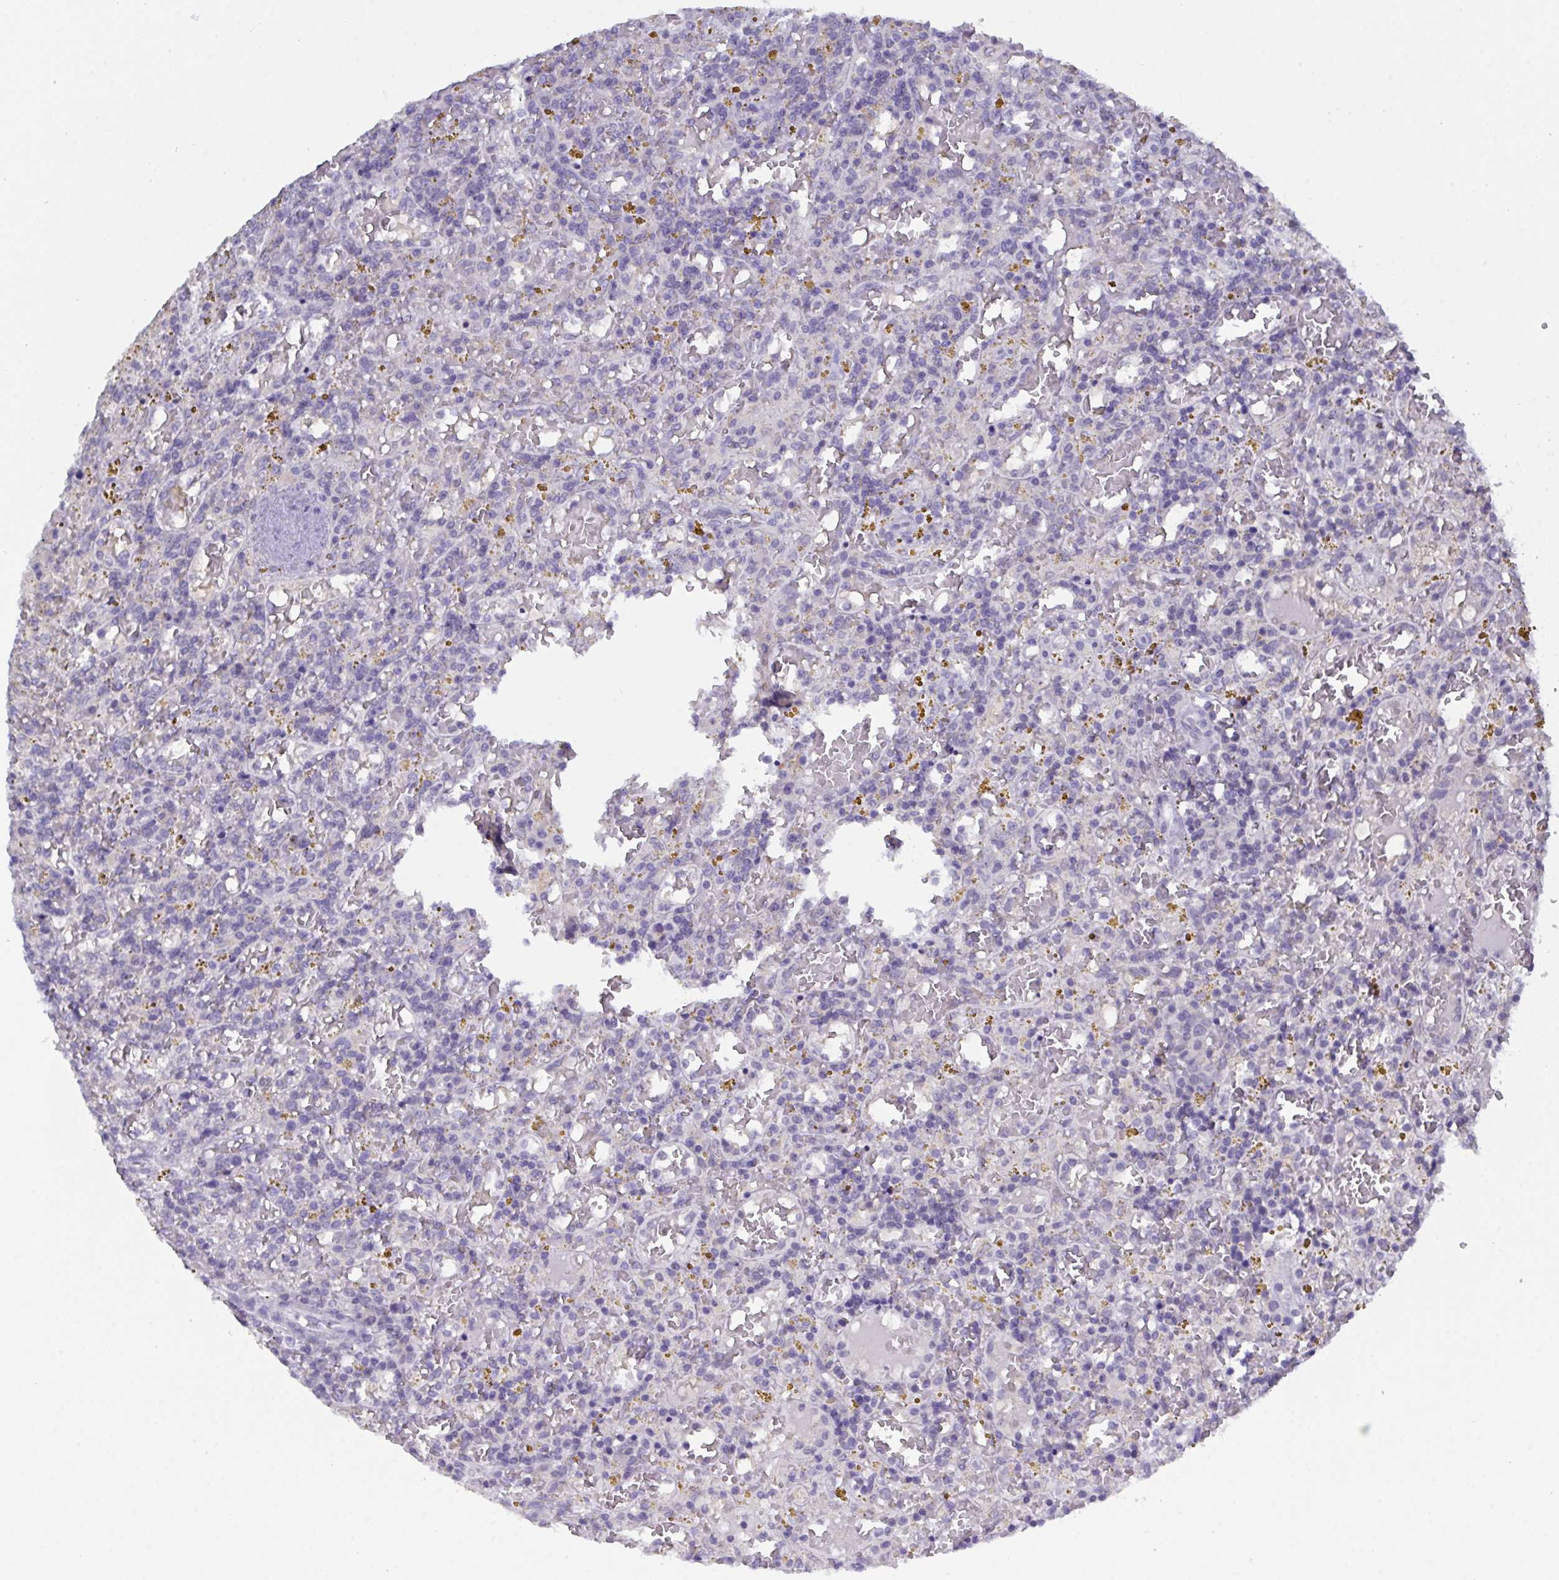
{"staining": {"intensity": "negative", "quantity": "none", "location": "none"}, "tissue": "lymphoma", "cell_type": "Tumor cells", "image_type": "cancer", "snomed": [{"axis": "morphology", "description": "Malignant lymphoma, non-Hodgkin's type, Low grade"}, {"axis": "topography", "description": "Spleen"}], "caption": "This is an IHC histopathology image of human lymphoma. There is no positivity in tumor cells.", "gene": "SERPINB13", "patient": {"sex": "female", "age": 65}}